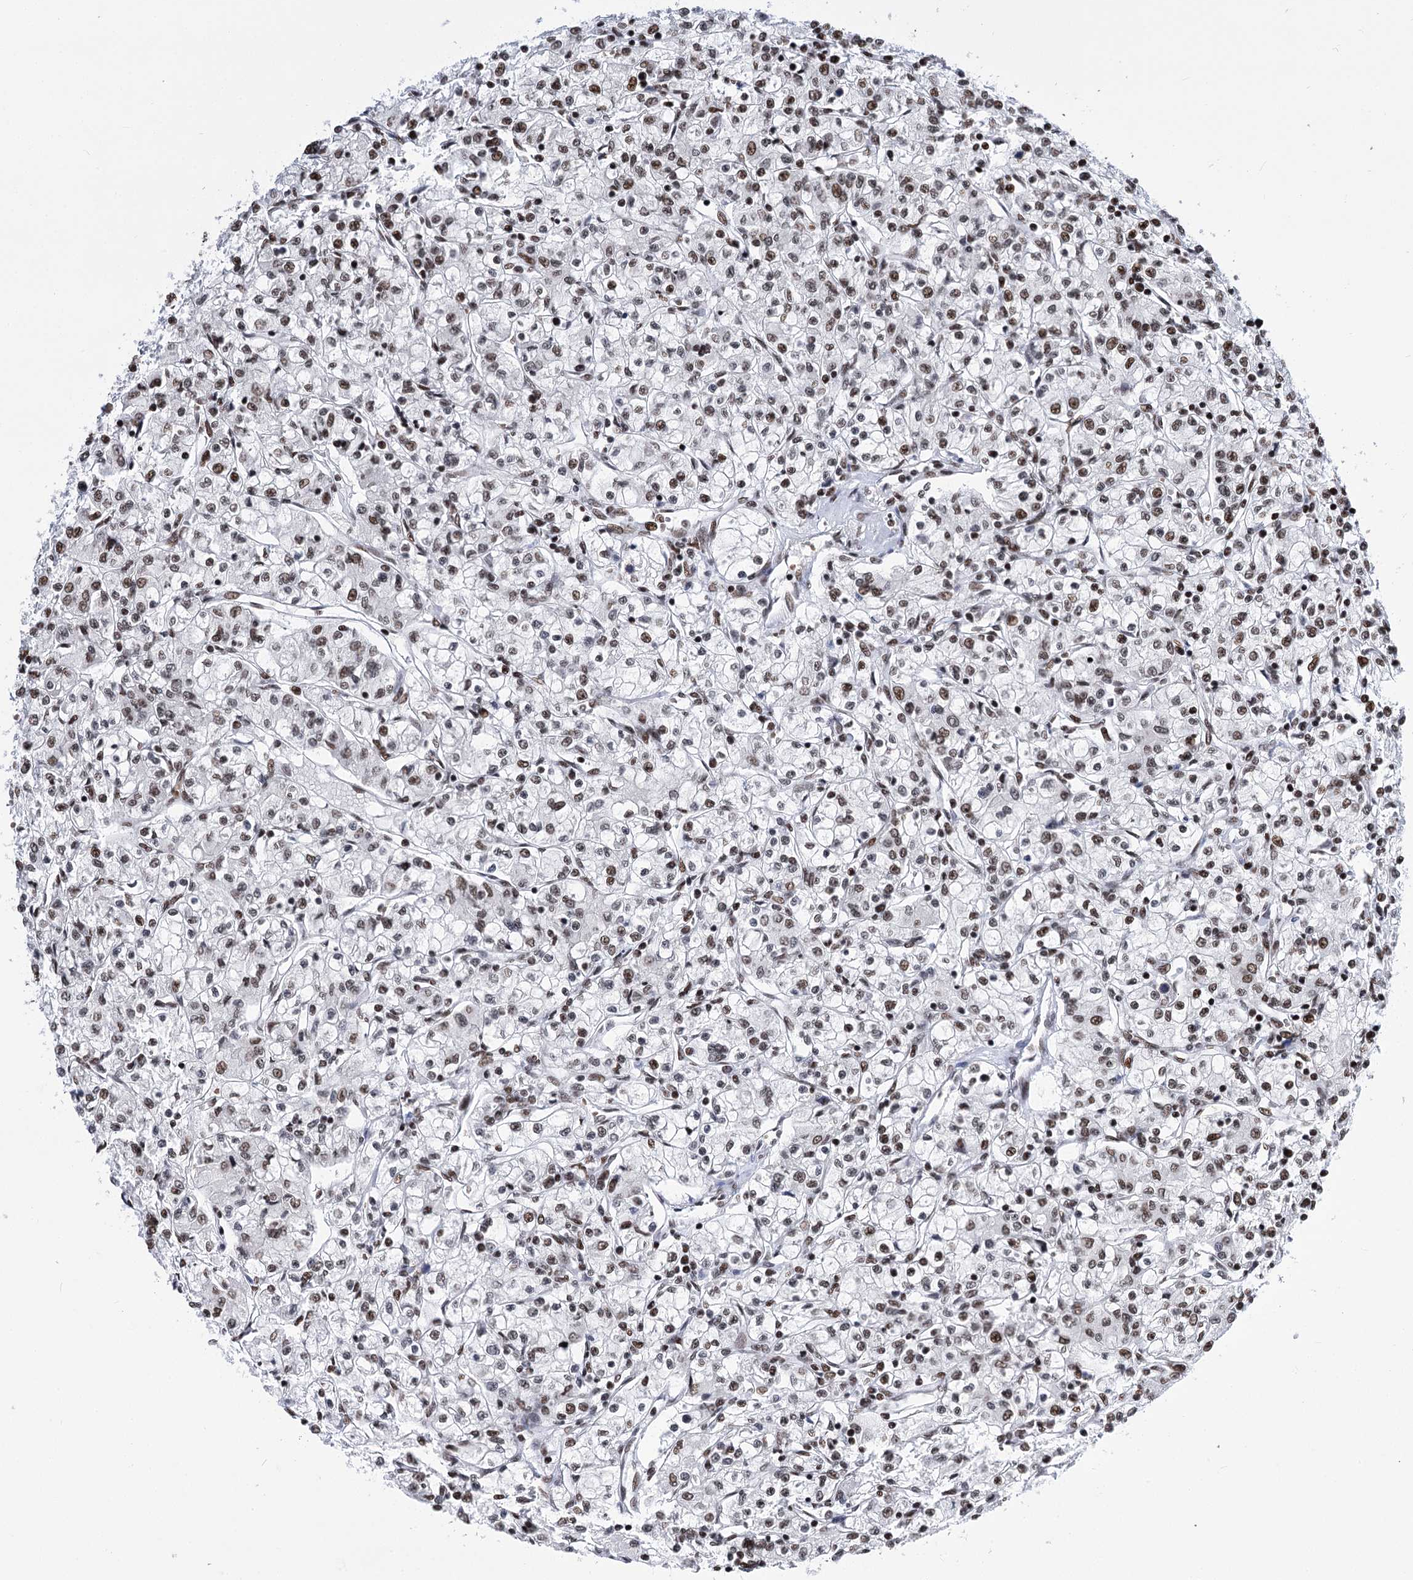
{"staining": {"intensity": "moderate", "quantity": "25%-75%", "location": "nuclear"}, "tissue": "renal cancer", "cell_type": "Tumor cells", "image_type": "cancer", "snomed": [{"axis": "morphology", "description": "Adenocarcinoma, NOS"}, {"axis": "topography", "description": "Kidney"}], "caption": "Renal cancer stained with a protein marker reveals moderate staining in tumor cells.", "gene": "POU4F3", "patient": {"sex": "female", "age": 59}}